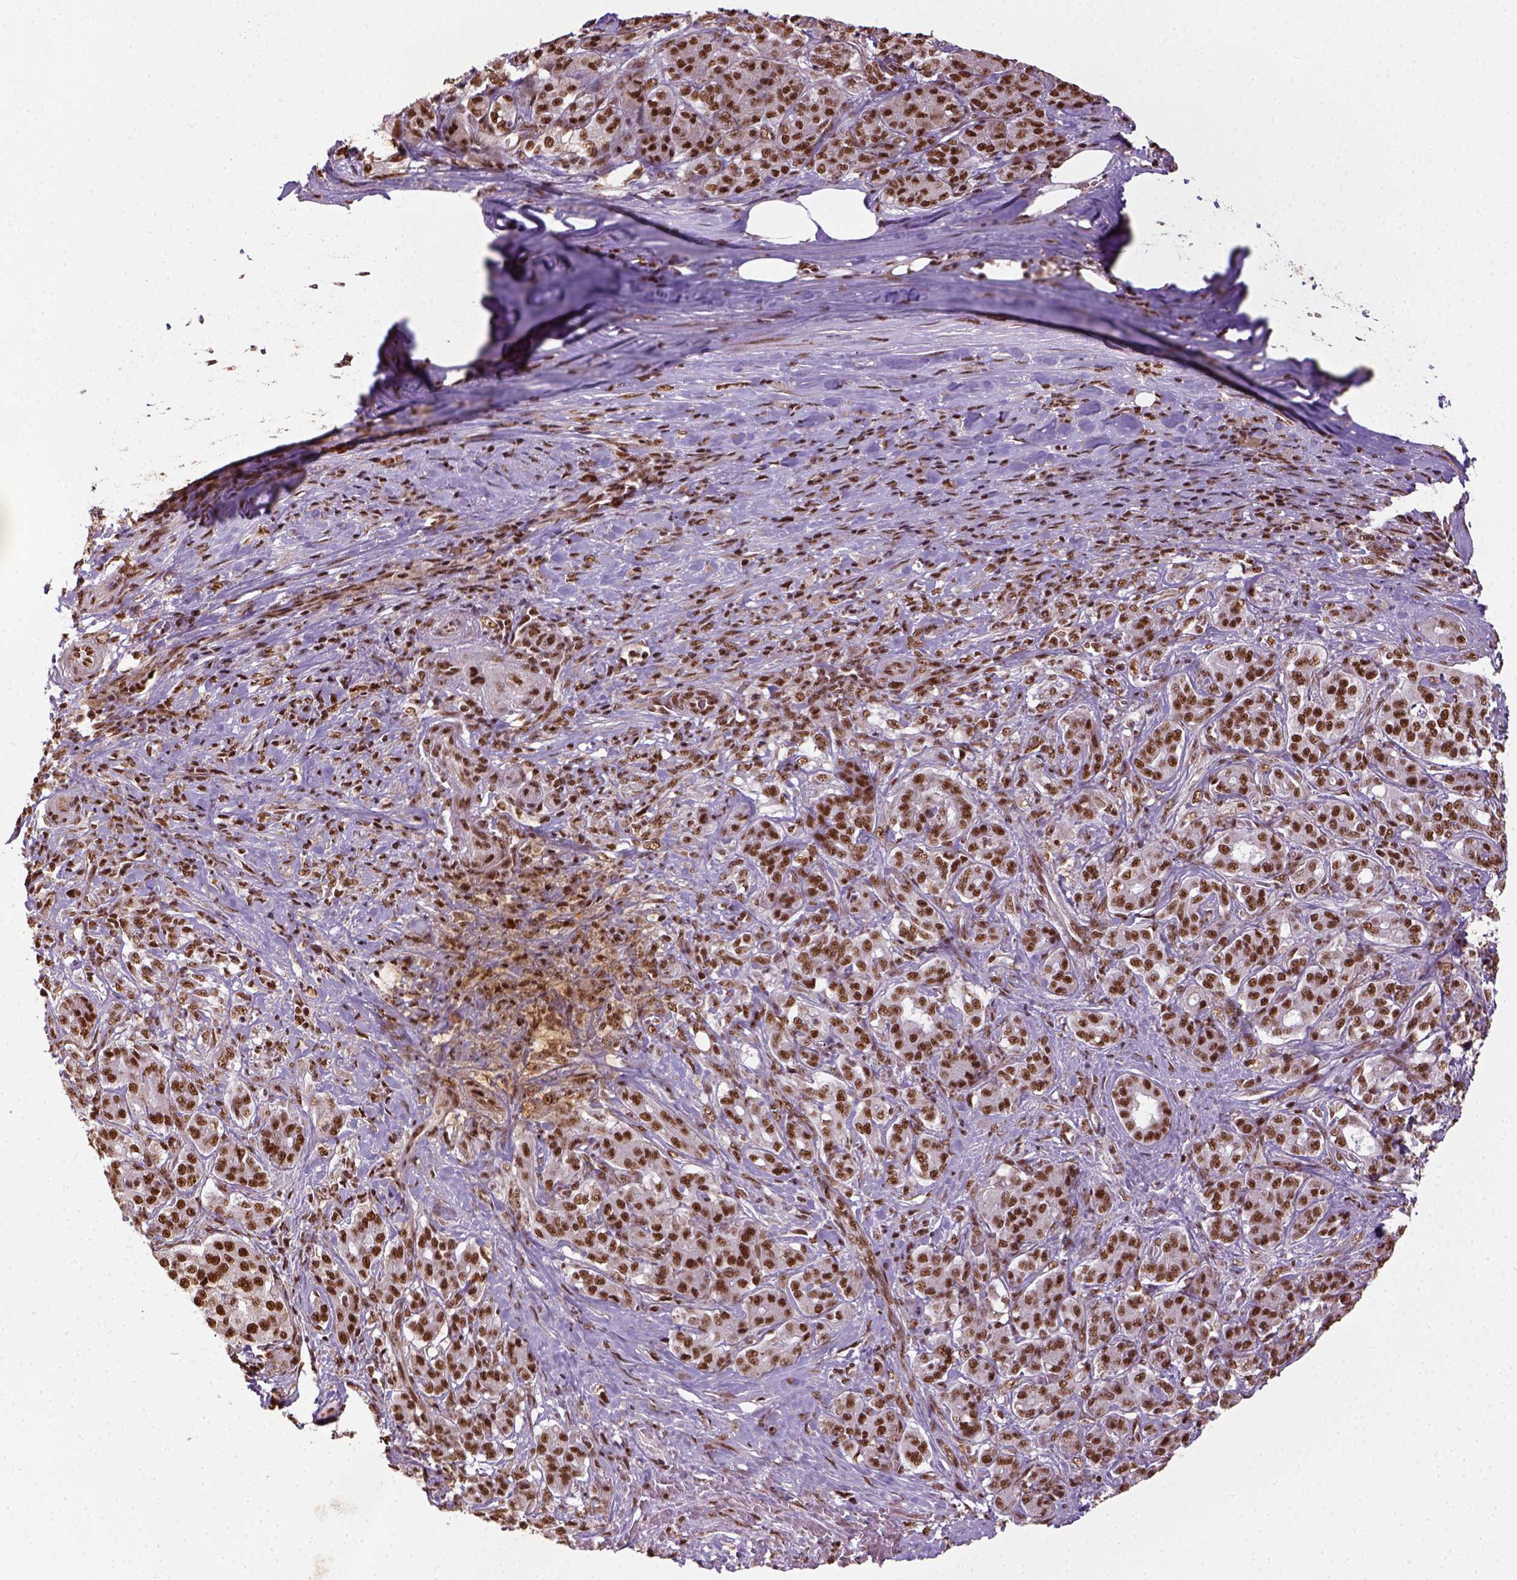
{"staining": {"intensity": "strong", "quantity": ">75%", "location": "nuclear"}, "tissue": "pancreatic cancer", "cell_type": "Tumor cells", "image_type": "cancer", "snomed": [{"axis": "morphology", "description": "Normal tissue, NOS"}, {"axis": "morphology", "description": "Inflammation, NOS"}, {"axis": "morphology", "description": "Adenocarcinoma, NOS"}, {"axis": "topography", "description": "Pancreas"}], "caption": "A high amount of strong nuclear staining is seen in approximately >75% of tumor cells in pancreatic cancer (adenocarcinoma) tissue.", "gene": "CCAR1", "patient": {"sex": "male", "age": 57}}